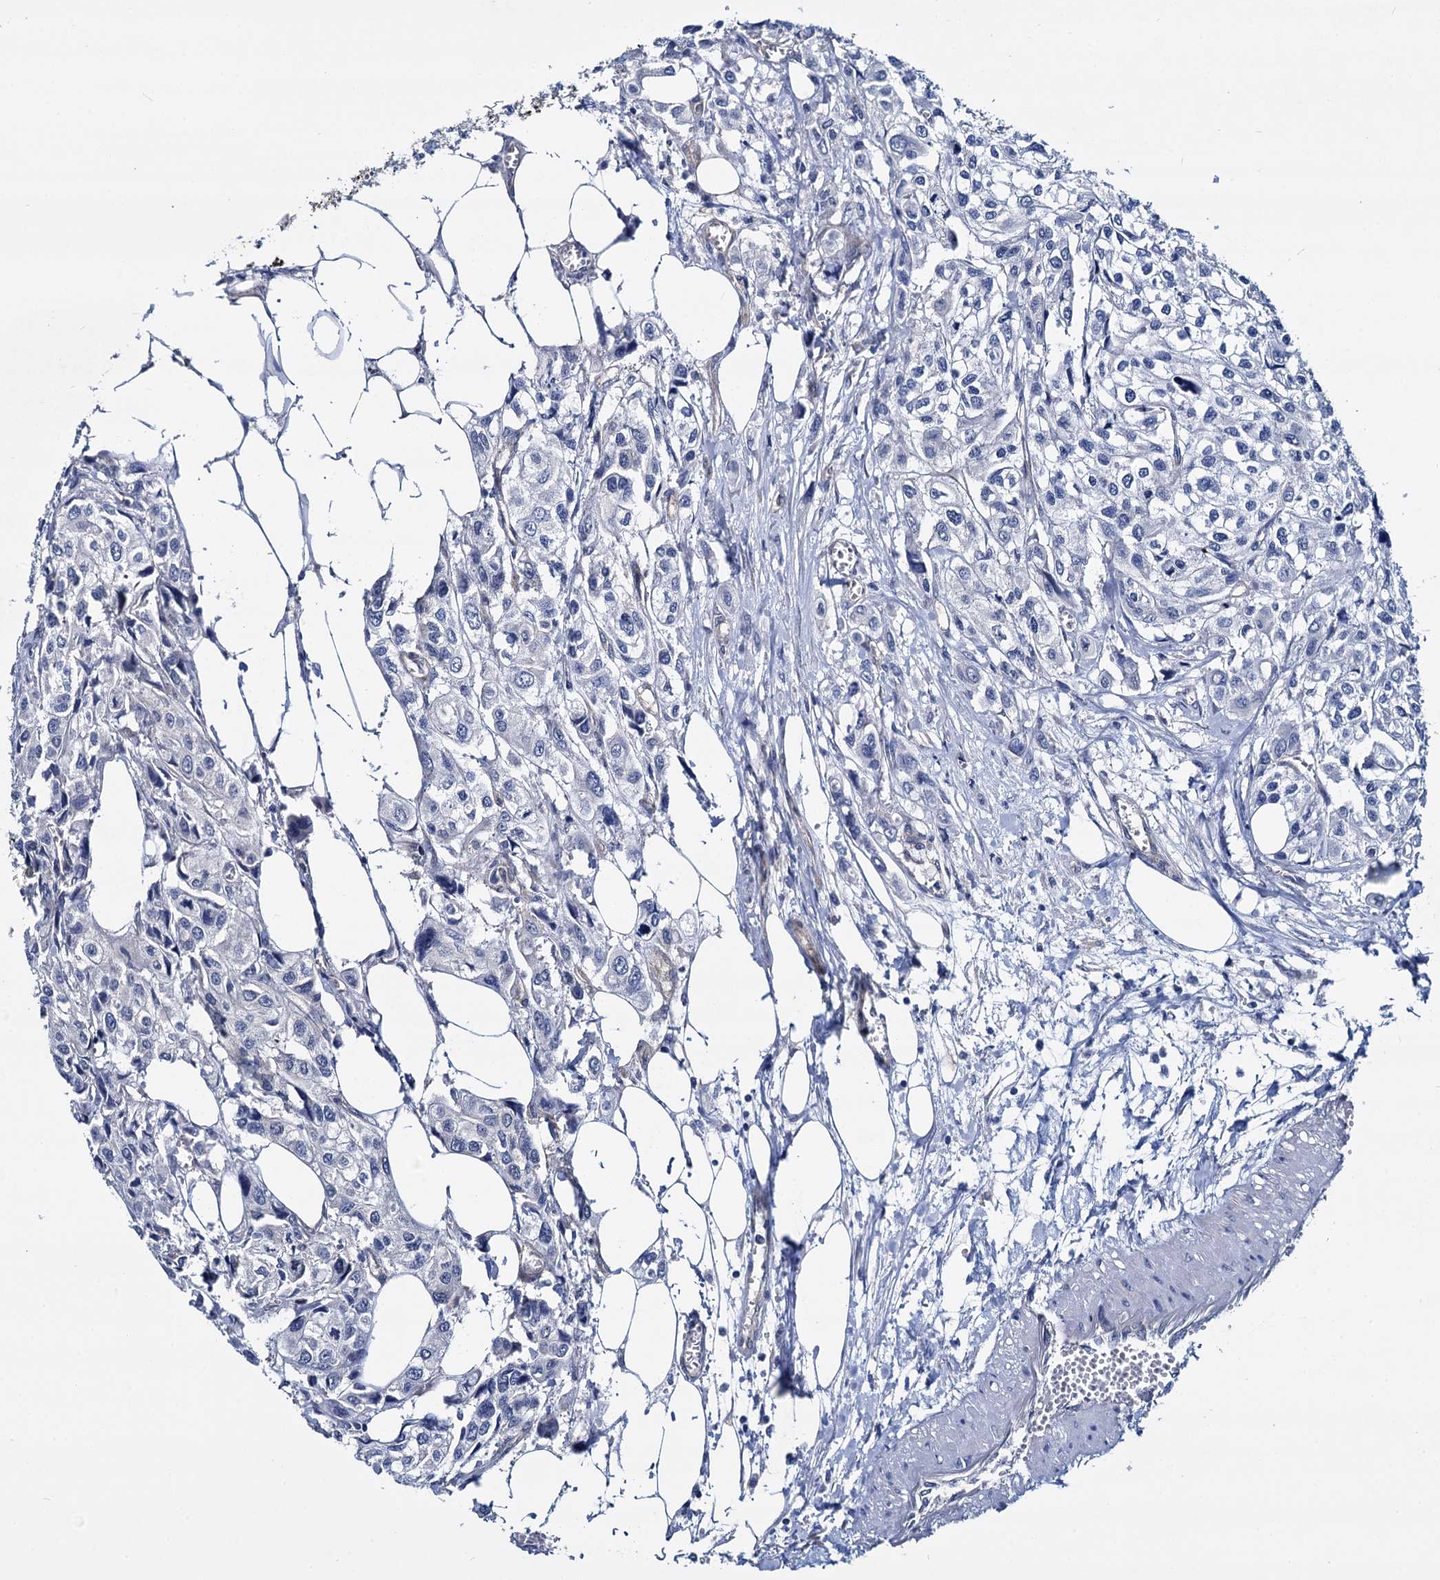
{"staining": {"intensity": "negative", "quantity": "none", "location": "none"}, "tissue": "urothelial cancer", "cell_type": "Tumor cells", "image_type": "cancer", "snomed": [{"axis": "morphology", "description": "Urothelial carcinoma, High grade"}, {"axis": "topography", "description": "Urinary bladder"}], "caption": "Immunohistochemistry (IHC) of human high-grade urothelial carcinoma demonstrates no expression in tumor cells.", "gene": "STXBP1", "patient": {"sex": "male", "age": 67}}